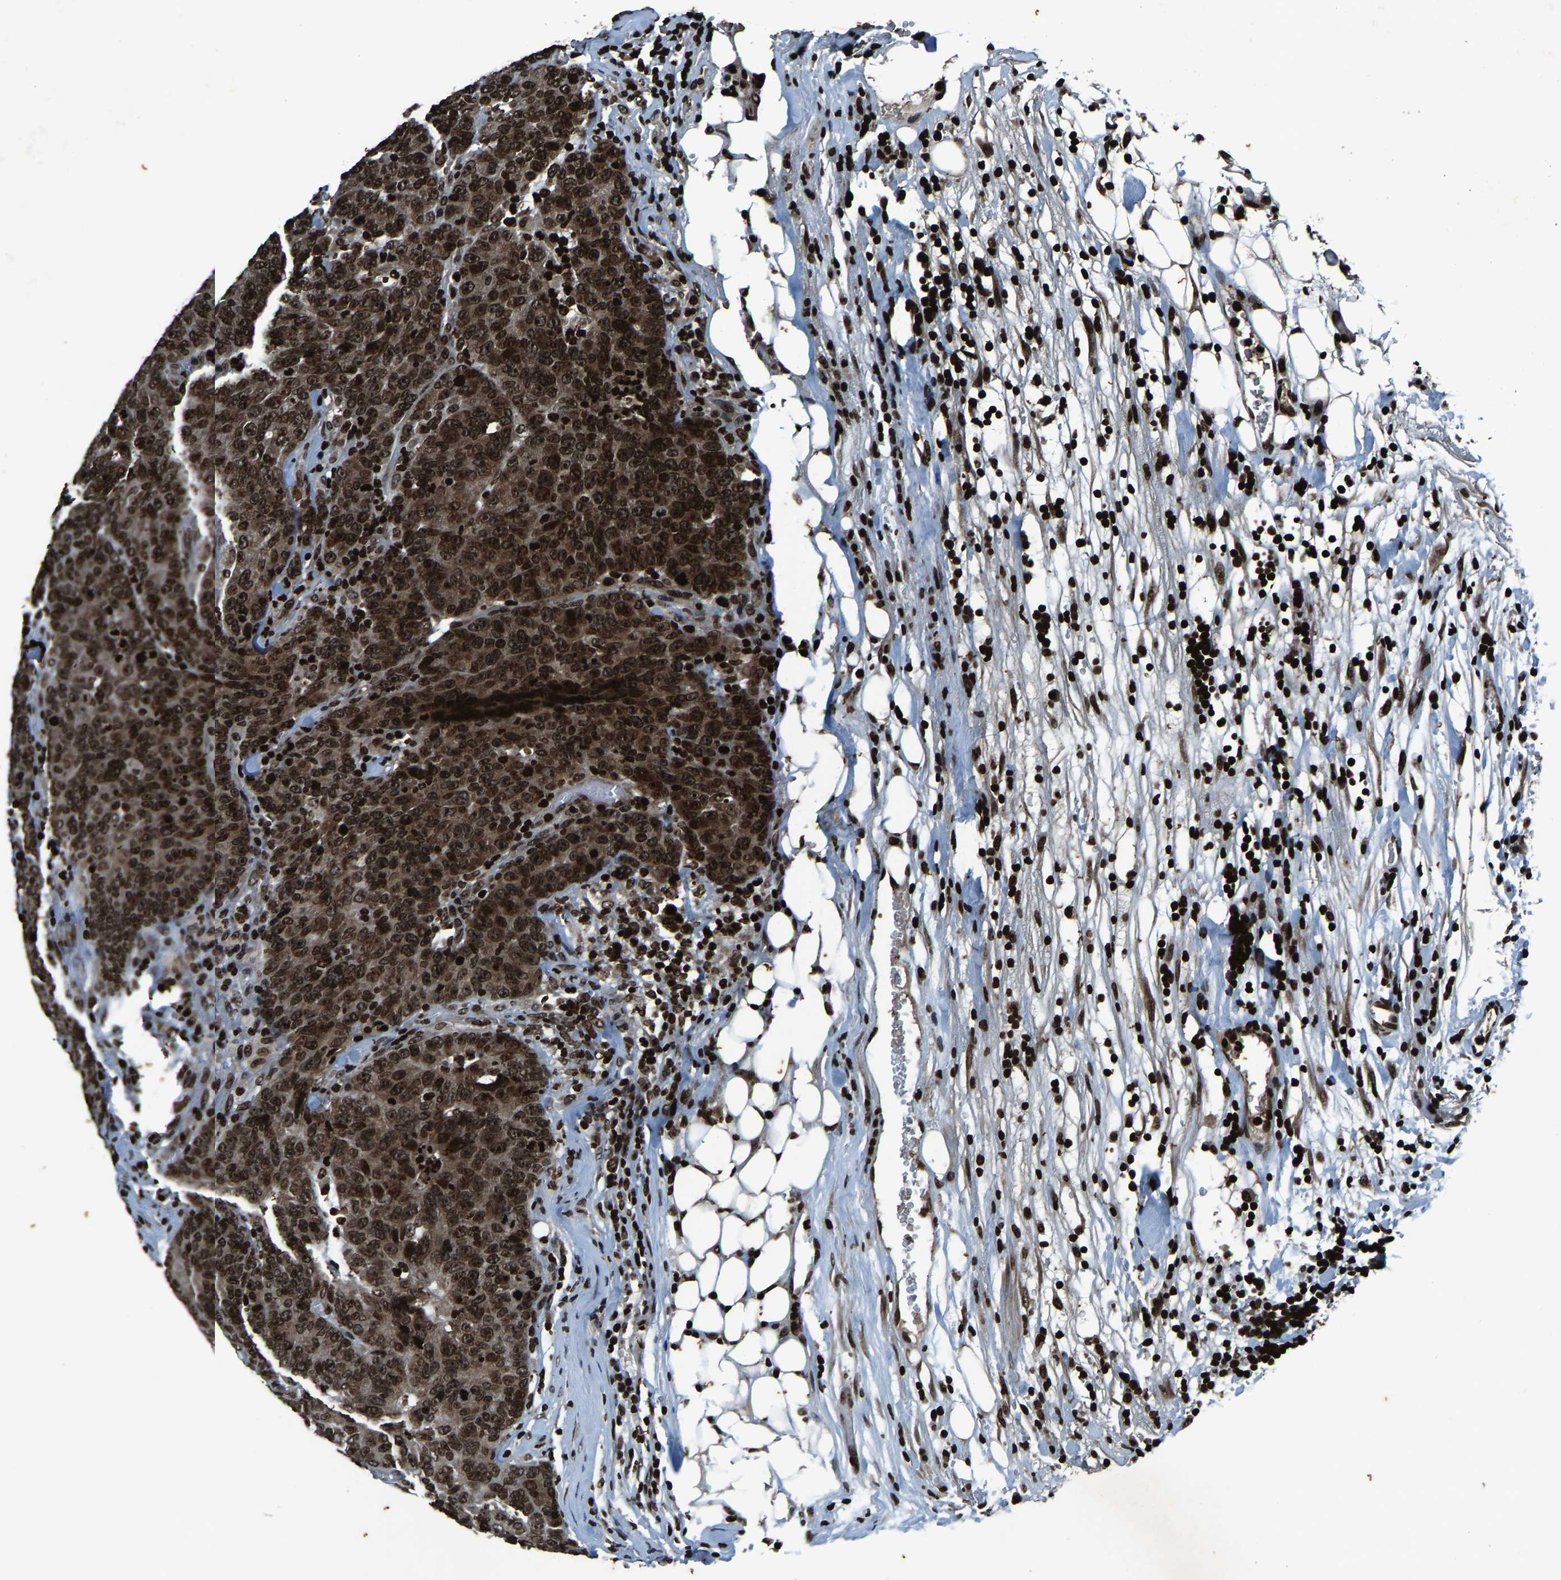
{"staining": {"intensity": "strong", "quantity": ">75%", "location": "cytoplasmic/membranous,nuclear"}, "tissue": "colorectal cancer", "cell_type": "Tumor cells", "image_type": "cancer", "snomed": [{"axis": "morphology", "description": "Adenocarcinoma, NOS"}, {"axis": "topography", "description": "Colon"}], "caption": "Immunohistochemistry photomicrograph of neoplastic tissue: human adenocarcinoma (colorectal) stained using IHC shows high levels of strong protein expression localized specifically in the cytoplasmic/membranous and nuclear of tumor cells, appearing as a cytoplasmic/membranous and nuclear brown color.", "gene": "H4C1", "patient": {"sex": "female", "age": 53}}